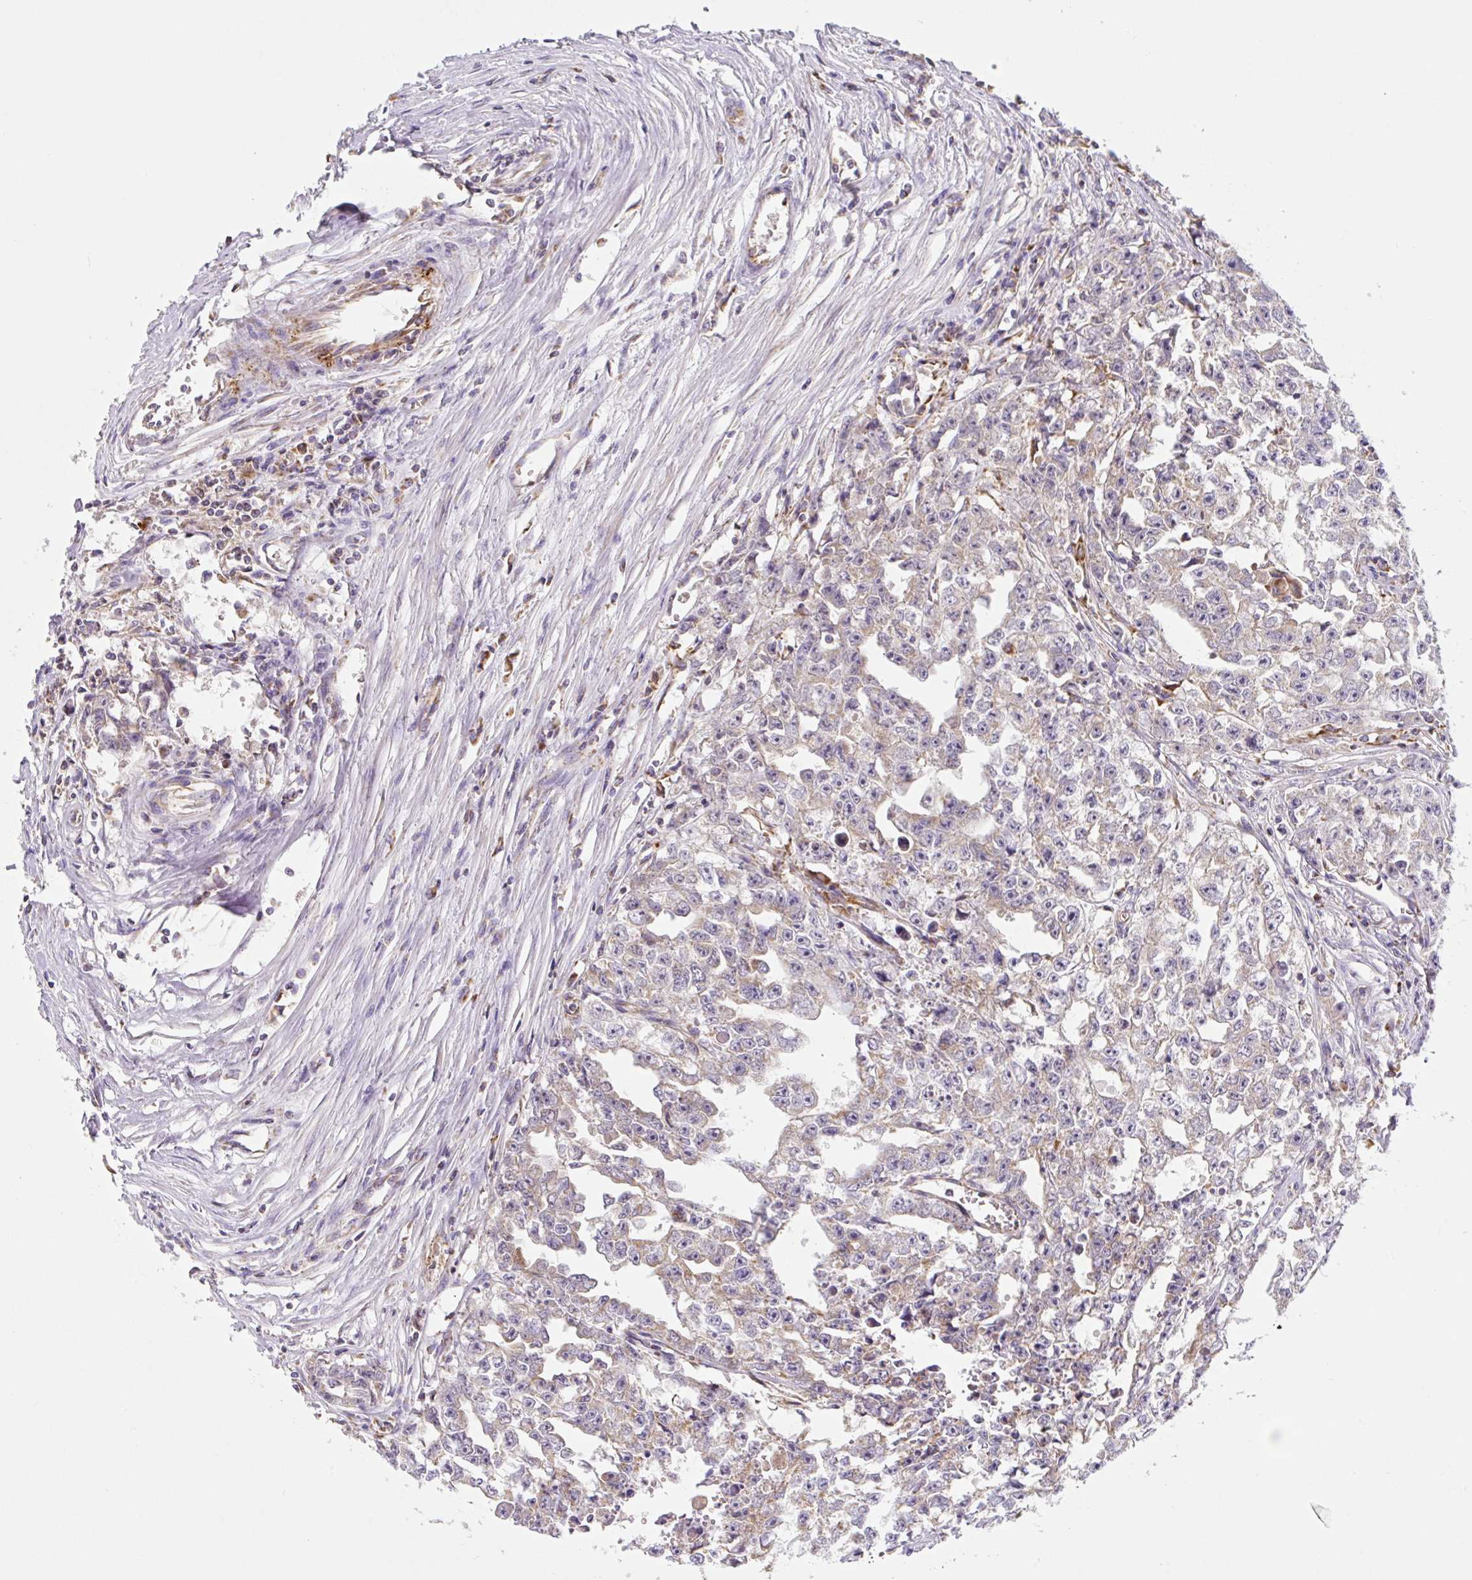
{"staining": {"intensity": "moderate", "quantity": "<25%", "location": "cytoplasmic/membranous"}, "tissue": "testis cancer", "cell_type": "Tumor cells", "image_type": "cancer", "snomed": [{"axis": "morphology", "description": "Seminoma, NOS"}, {"axis": "morphology", "description": "Carcinoma, Embryonal, NOS"}, {"axis": "topography", "description": "Testis"}], "caption": "Brown immunohistochemical staining in testis cancer (embryonal carcinoma) demonstrates moderate cytoplasmic/membranous expression in approximately <25% of tumor cells.", "gene": "MT-CO2", "patient": {"sex": "male", "age": 43}}